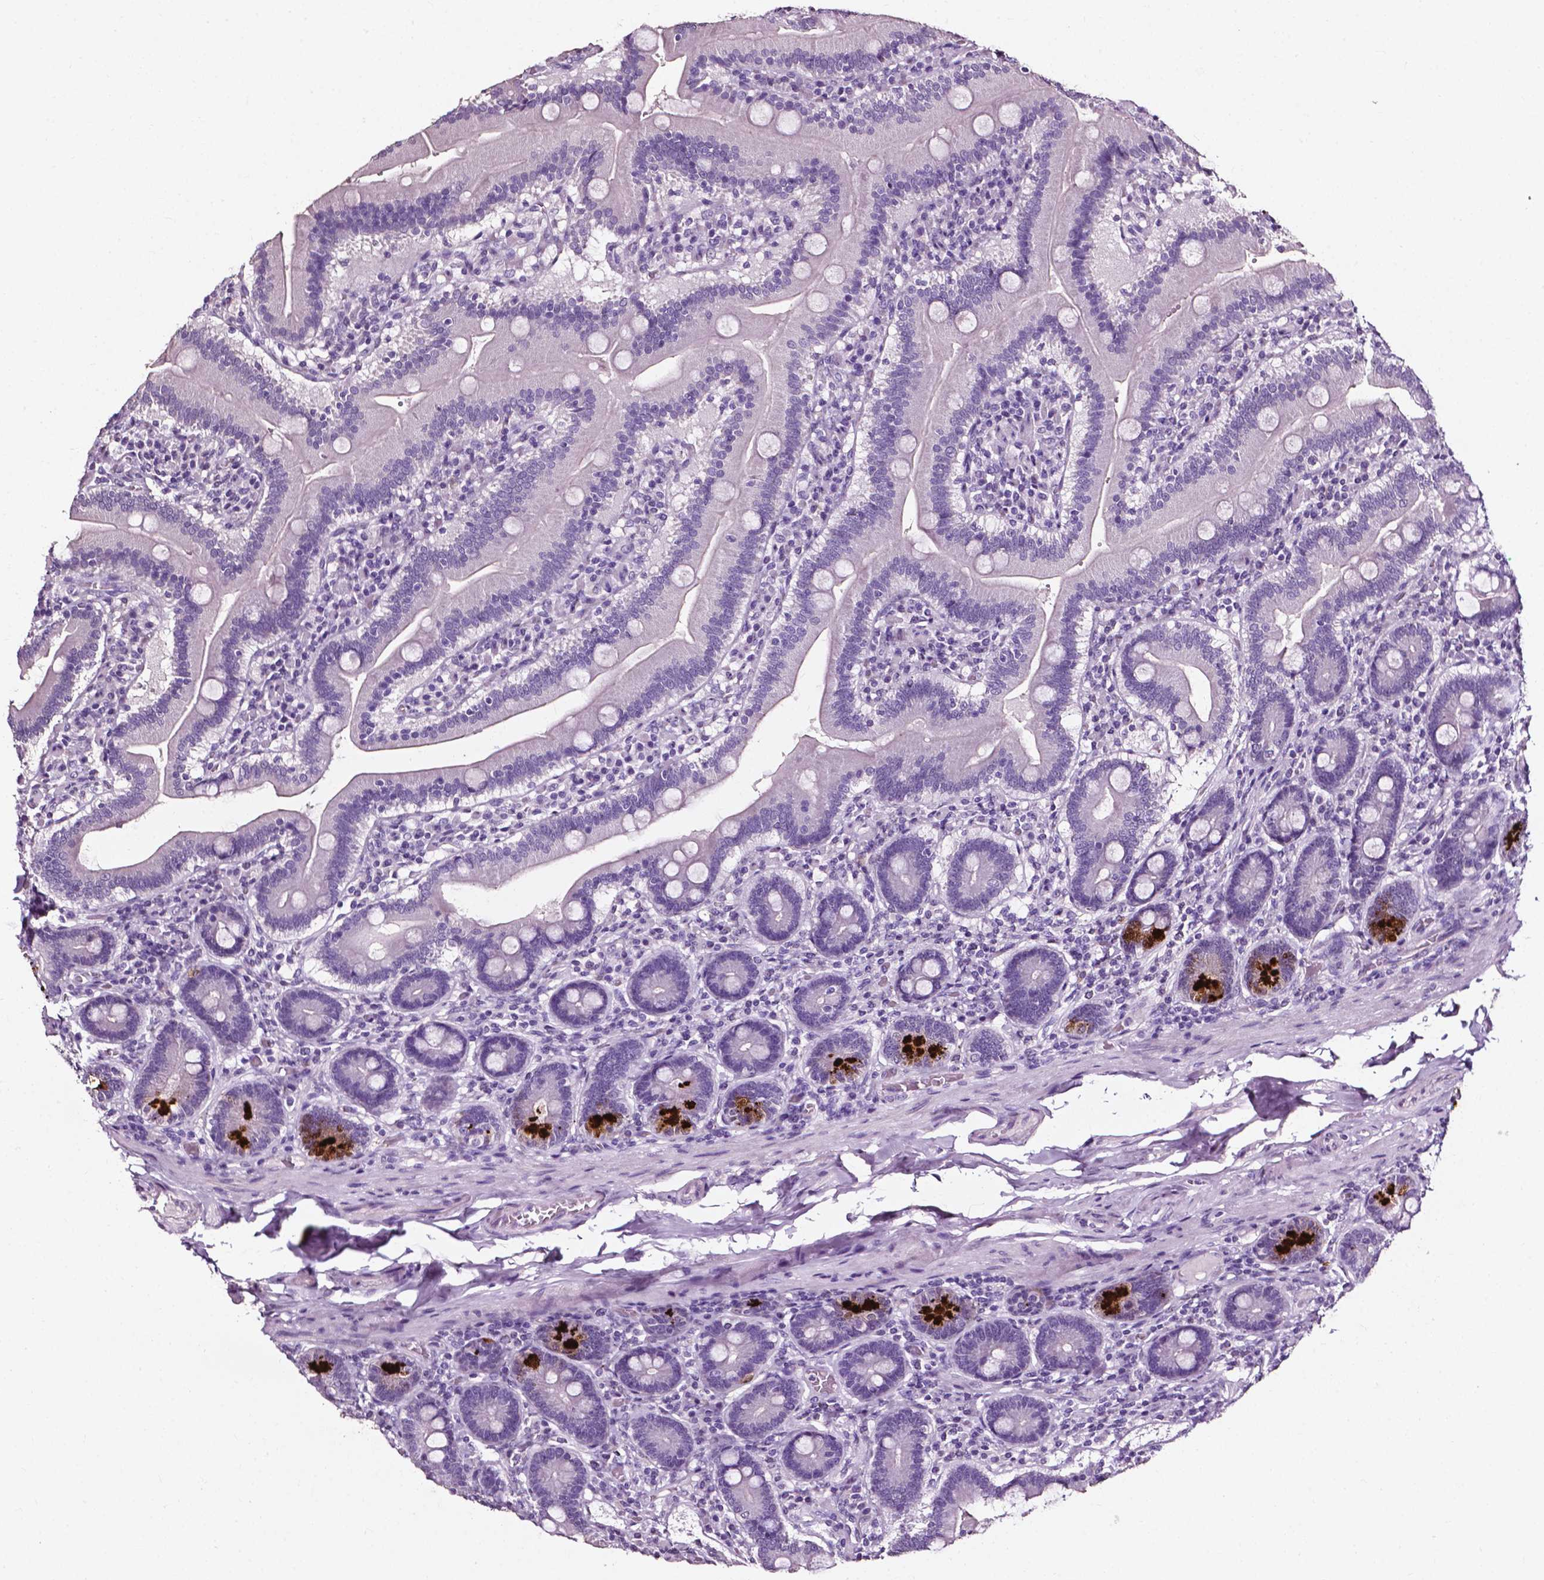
{"staining": {"intensity": "strong", "quantity": "<25%", "location": "cytoplasmic/membranous"}, "tissue": "duodenum", "cell_type": "Glandular cells", "image_type": "normal", "snomed": [{"axis": "morphology", "description": "Normal tissue, NOS"}, {"axis": "topography", "description": "Duodenum"}], "caption": "Brown immunohistochemical staining in benign human duodenum demonstrates strong cytoplasmic/membranous positivity in approximately <25% of glandular cells.", "gene": "DEFA5", "patient": {"sex": "female", "age": 62}}